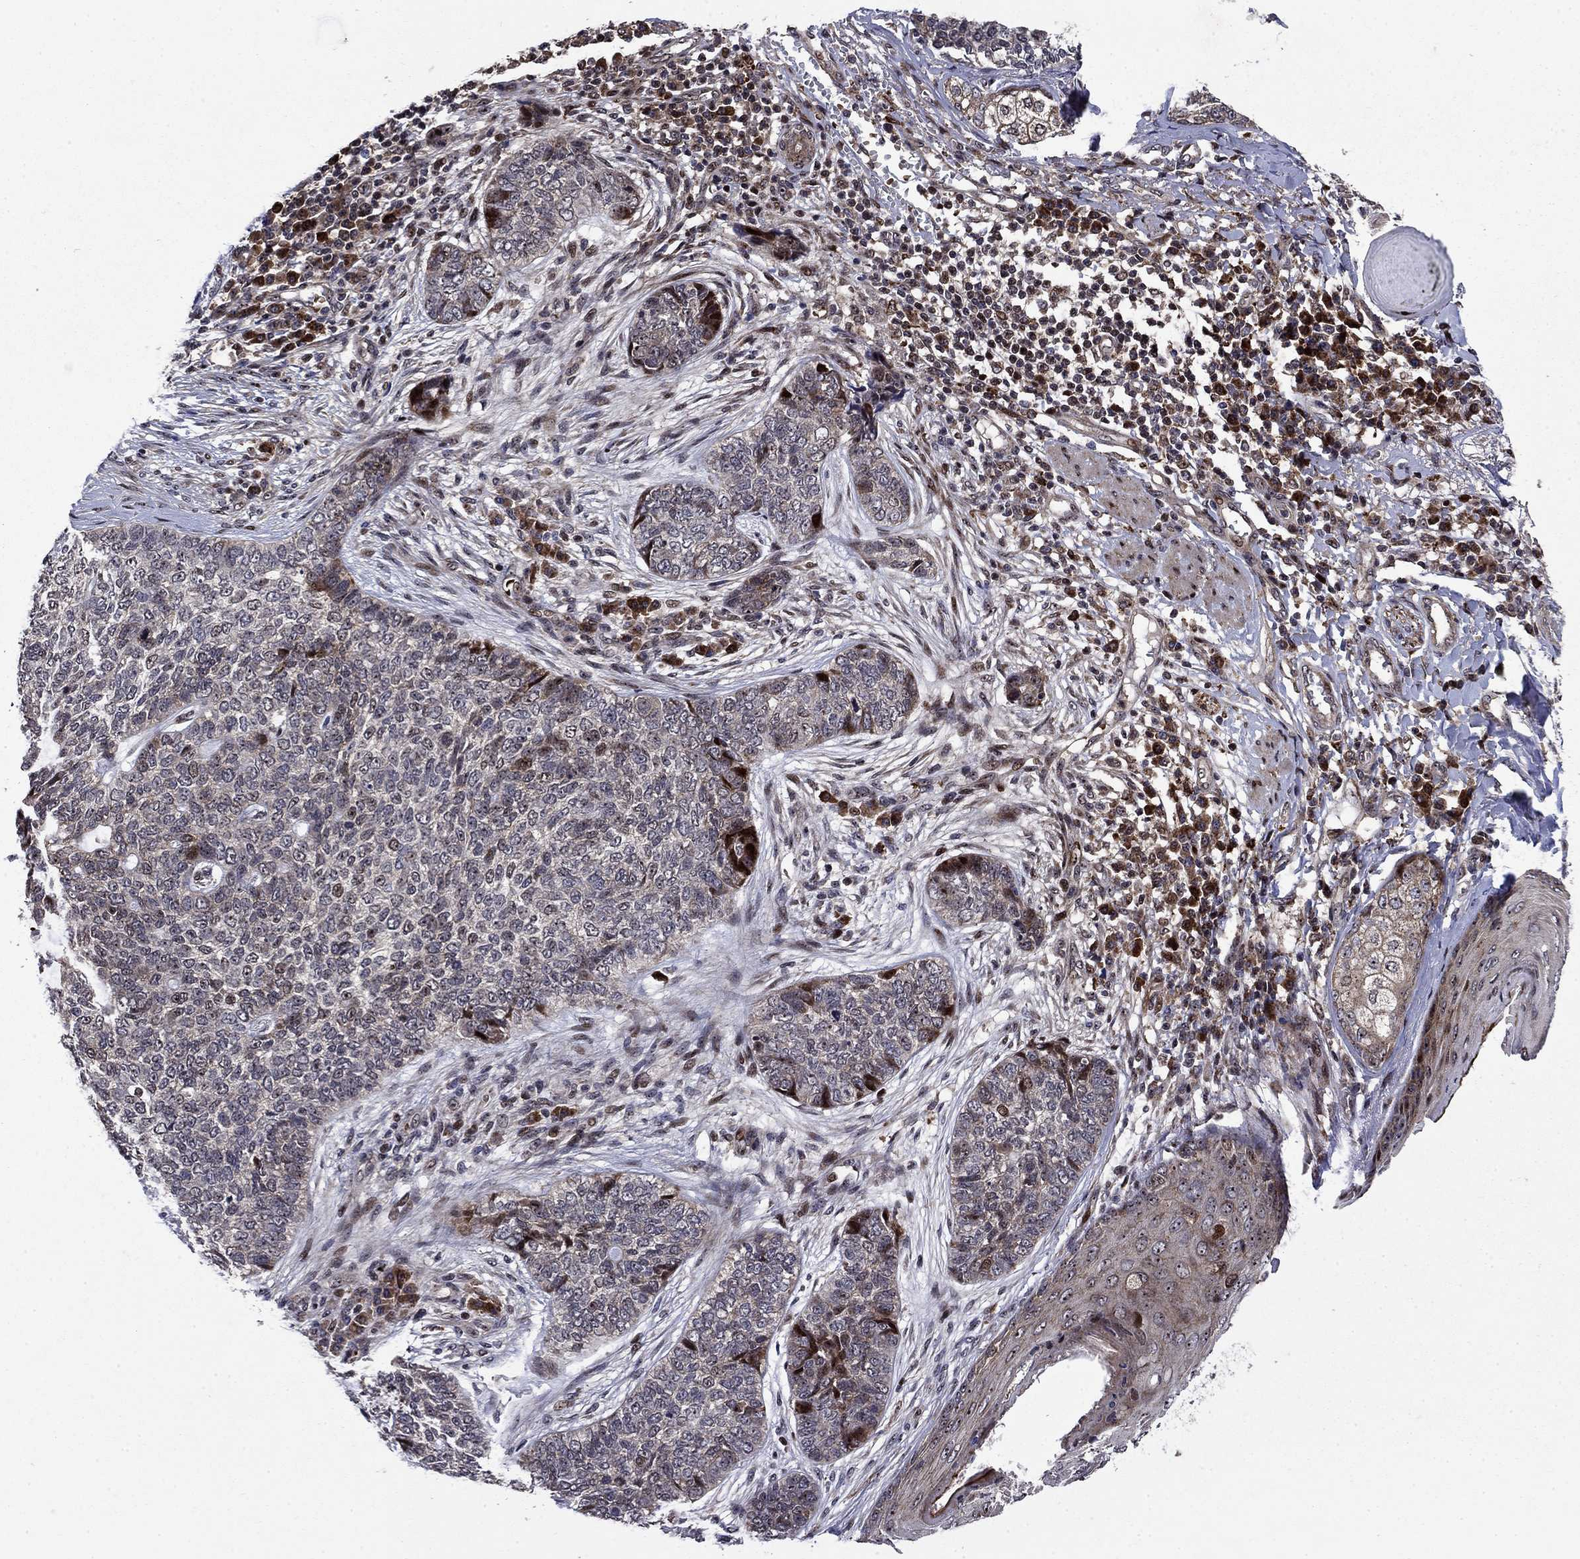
{"staining": {"intensity": "moderate", "quantity": "<25%", "location": "cytoplasmic/membranous,nuclear"}, "tissue": "skin cancer", "cell_type": "Tumor cells", "image_type": "cancer", "snomed": [{"axis": "morphology", "description": "Basal cell carcinoma"}, {"axis": "topography", "description": "Skin"}], "caption": "Immunohistochemistry (IHC) histopathology image of basal cell carcinoma (skin) stained for a protein (brown), which reveals low levels of moderate cytoplasmic/membranous and nuclear positivity in approximately <25% of tumor cells.", "gene": "AGTPBP1", "patient": {"sex": "female", "age": 69}}